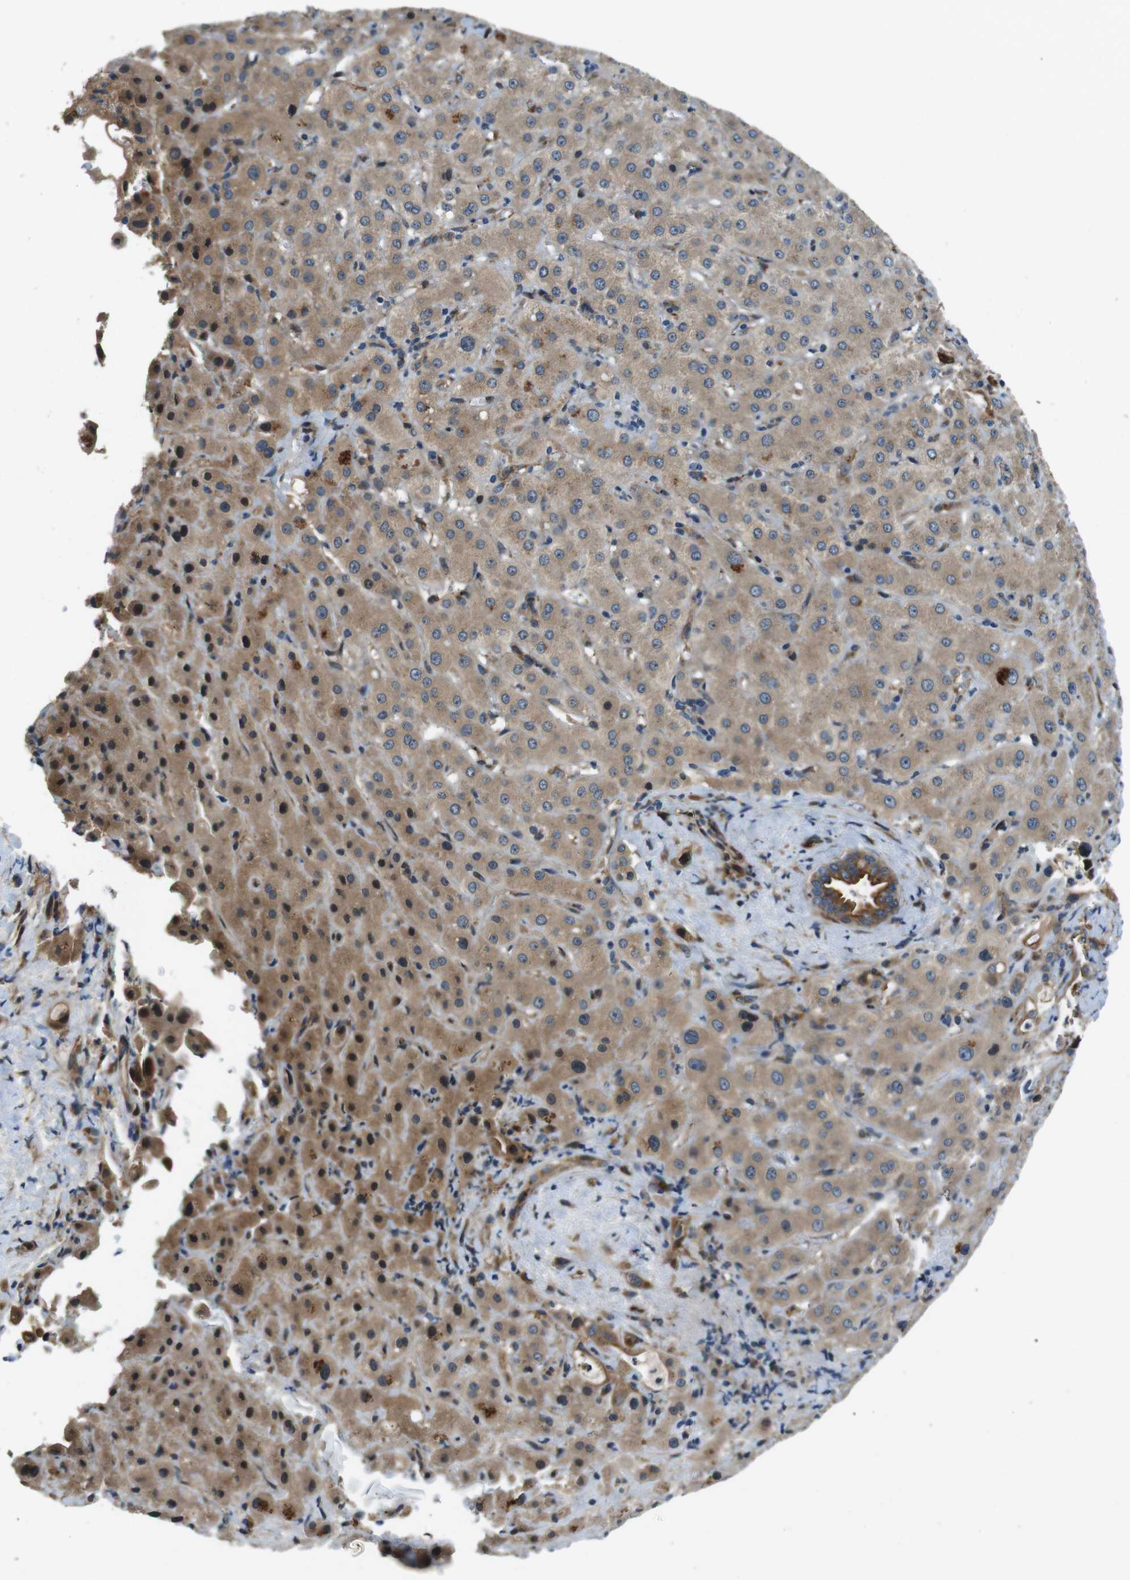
{"staining": {"intensity": "moderate", "quantity": ">75%", "location": "cytoplasmic/membranous,nuclear"}, "tissue": "liver cancer", "cell_type": "Tumor cells", "image_type": "cancer", "snomed": [{"axis": "morphology", "description": "Cholangiocarcinoma"}, {"axis": "topography", "description": "Liver"}], "caption": "Immunohistochemistry image of neoplastic tissue: liver cancer stained using immunohistochemistry shows medium levels of moderate protein expression localized specifically in the cytoplasmic/membranous and nuclear of tumor cells, appearing as a cytoplasmic/membranous and nuclear brown color.", "gene": "PALD1", "patient": {"sex": "female", "age": 65}}